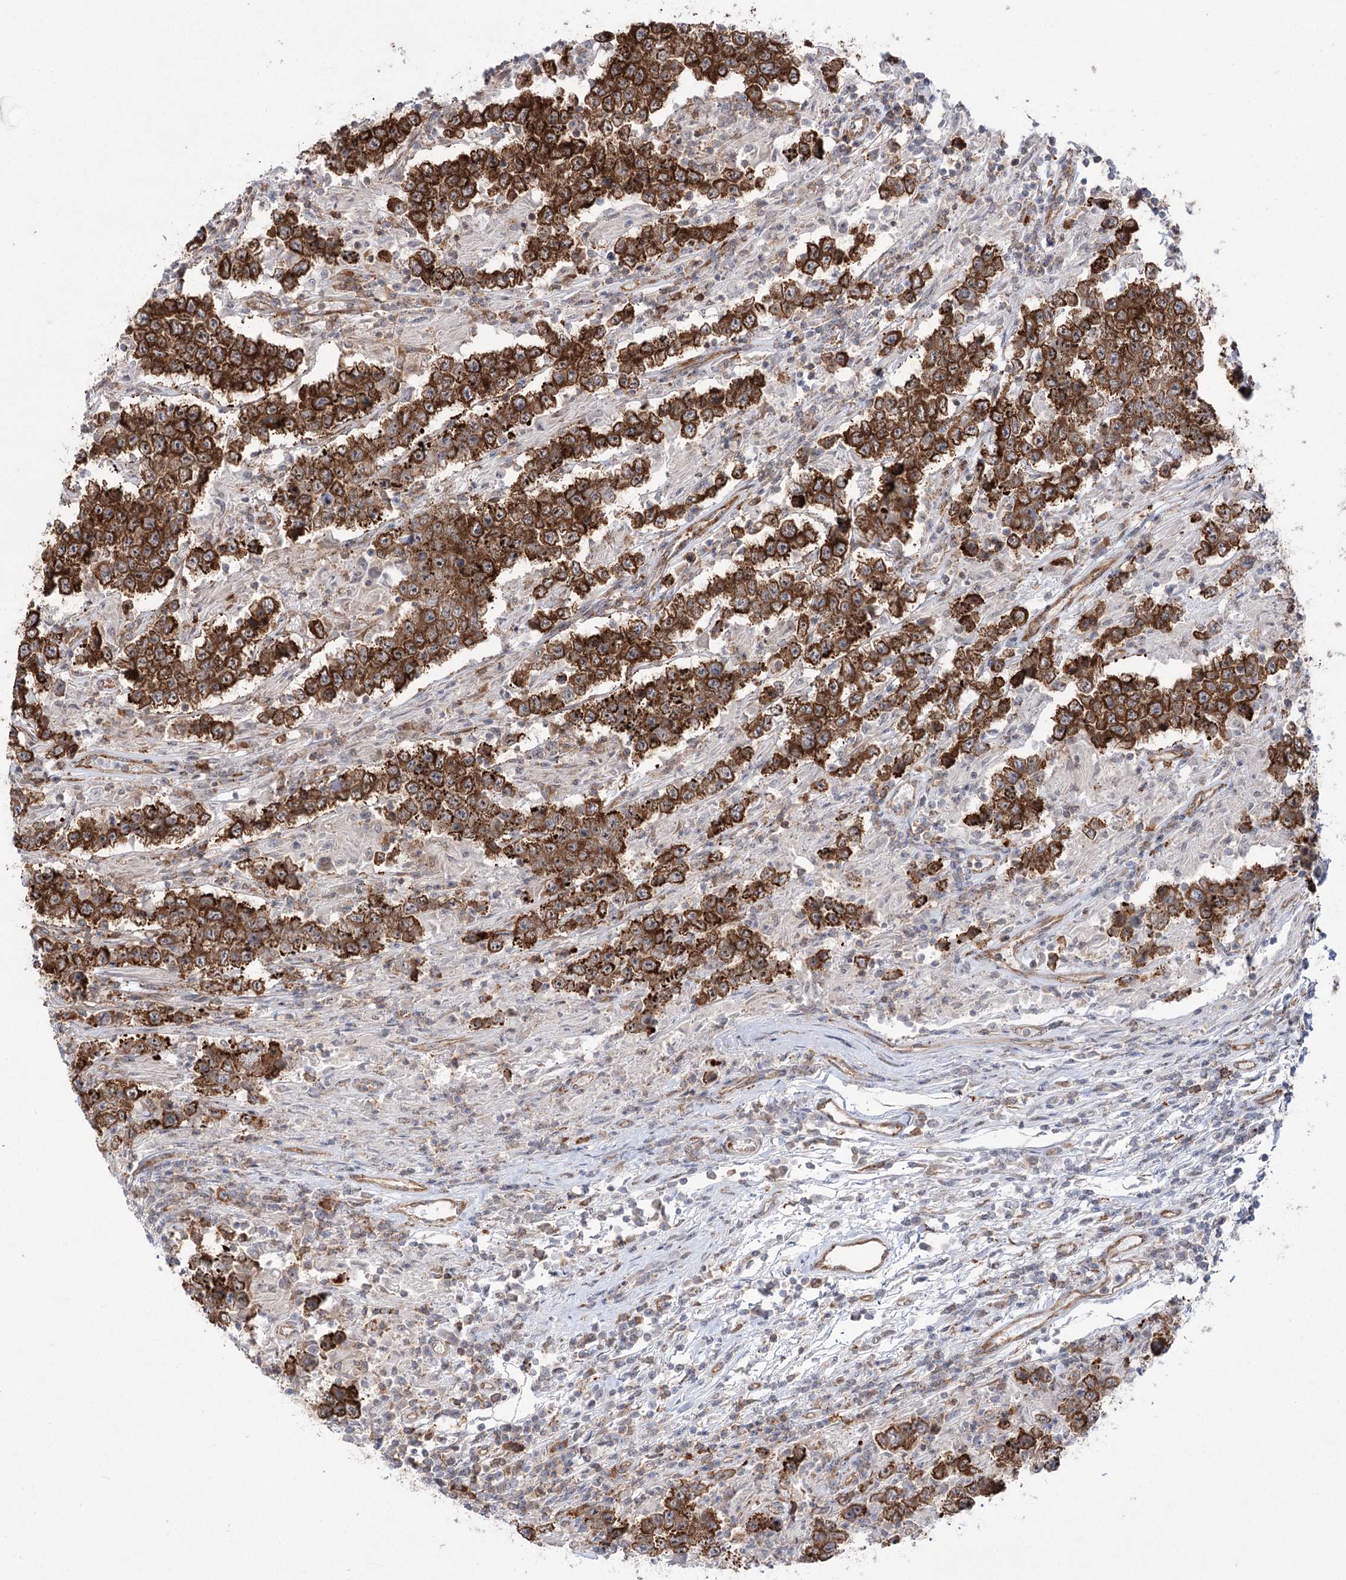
{"staining": {"intensity": "strong", "quantity": ">75%", "location": "cytoplasmic/membranous"}, "tissue": "testis cancer", "cell_type": "Tumor cells", "image_type": "cancer", "snomed": [{"axis": "morphology", "description": "Normal tissue, NOS"}, {"axis": "morphology", "description": "Urothelial carcinoma, High grade"}, {"axis": "morphology", "description": "Seminoma, NOS"}, {"axis": "morphology", "description": "Carcinoma, Embryonal, NOS"}, {"axis": "topography", "description": "Urinary bladder"}, {"axis": "topography", "description": "Testis"}], "caption": "IHC (DAB (3,3'-diaminobenzidine)) staining of testis seminoma displays strong cytoplasmic/membranous protein expression in approximately >75% of tumor cells. (DAB (3,3'-diaminobenzidine) IHC with brightfield microscopy, high magnification).", "gene": "VWA2", "patient": {"sex": "male", "age": 41}}